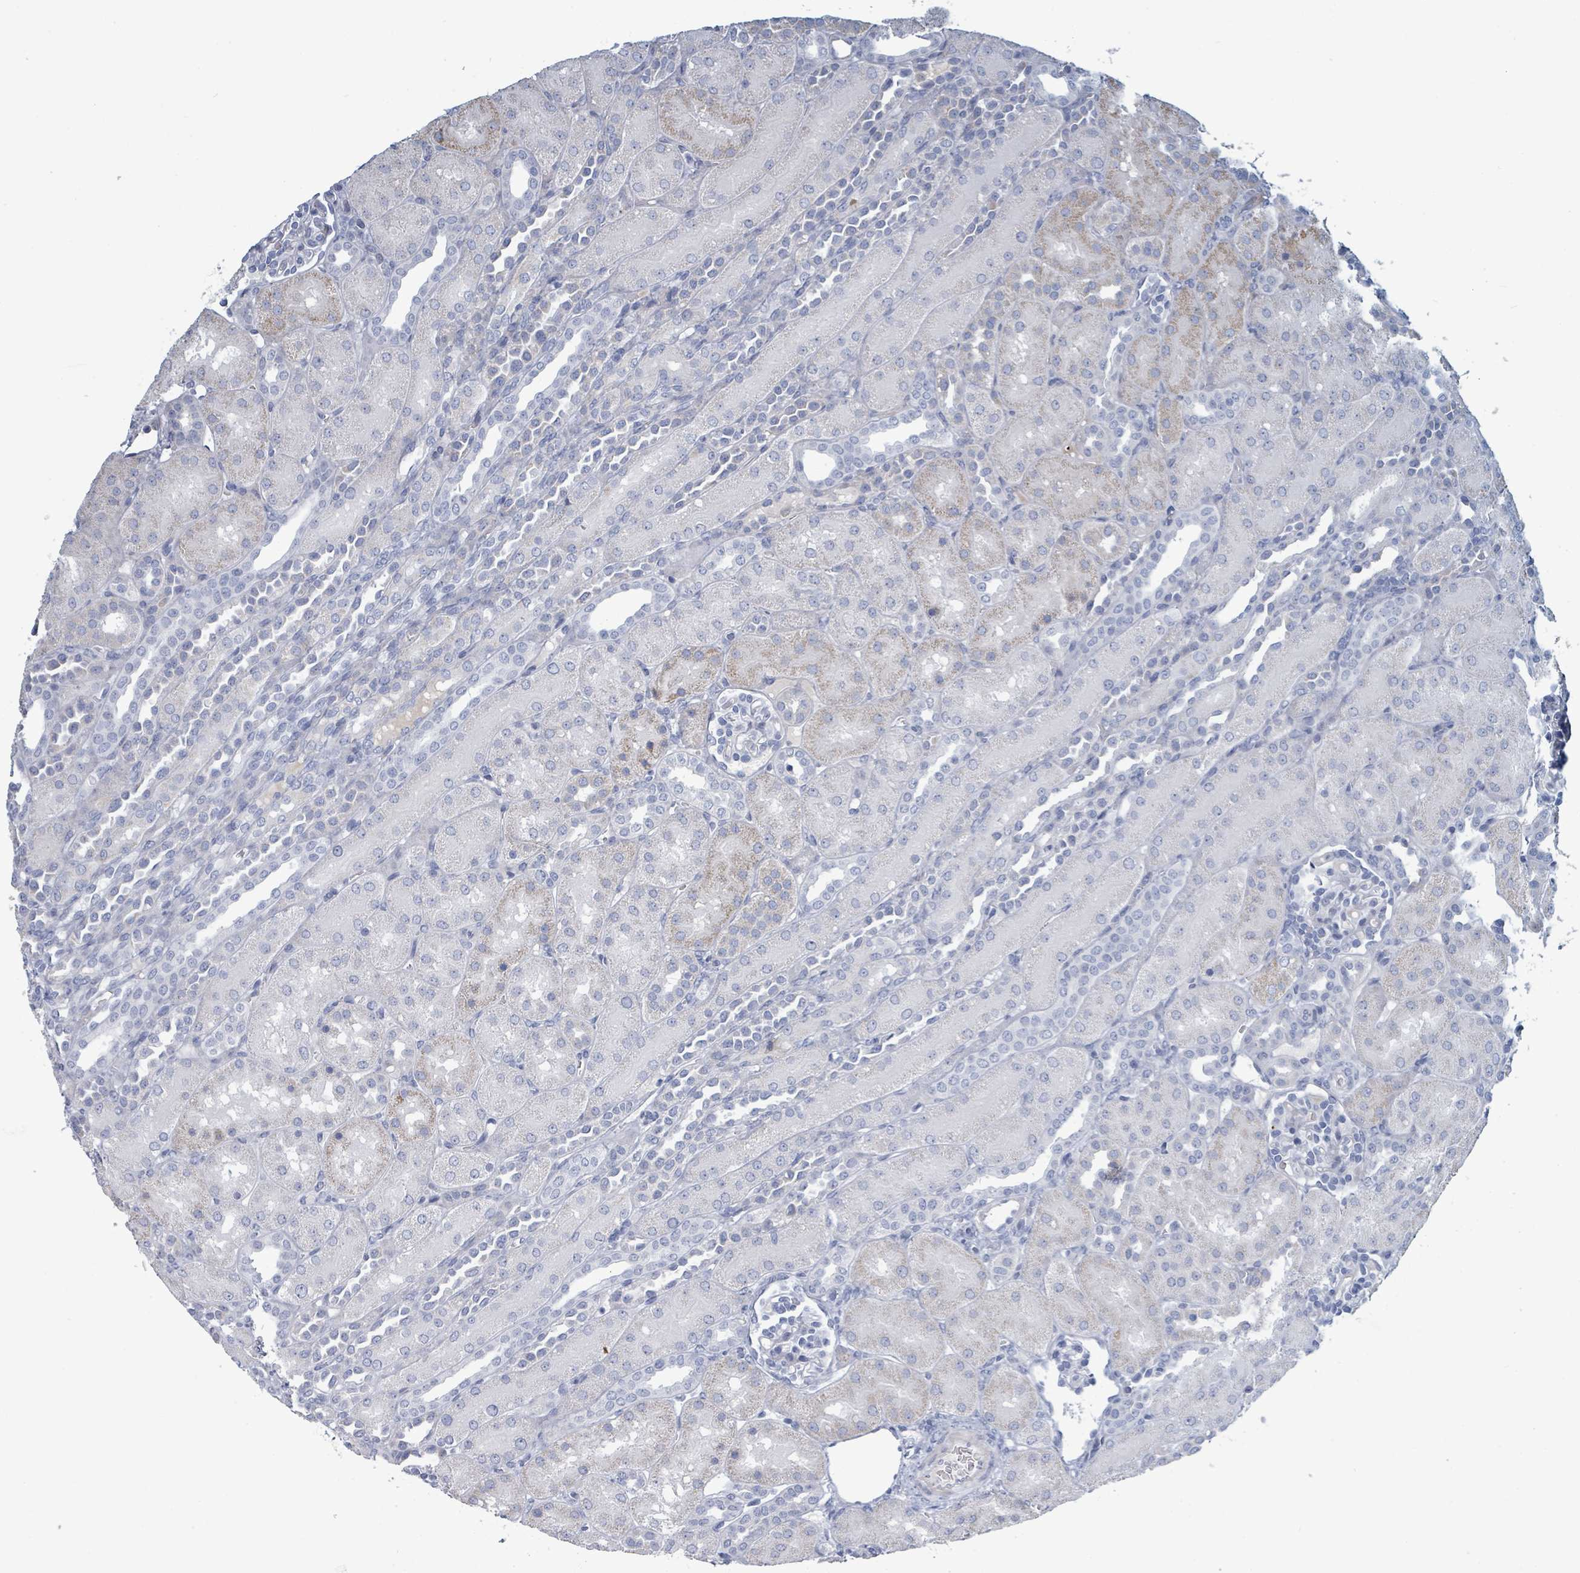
{"staining": {"intensity": "negative", "quantity": "none", "location": "none"}, "tissue": "kidney", "cell_type": "Cells in glomeruli", "image_type": "normal", "snomed": [{"axis": "morphology", "description": "Normal tissue, NOS"}, {"axis": "topography", "description": "Kidney"}], "caption": "High power microscopy image of an IHC photomicrograph of unremarkable kidney, revealing no significant expression in cells in glomeruli. (DAB immunohistochemistry (IHC) with hematoxylin counter stain).", "gene": "RAB33B", "patient": {"sex": "male", "age": 1}}